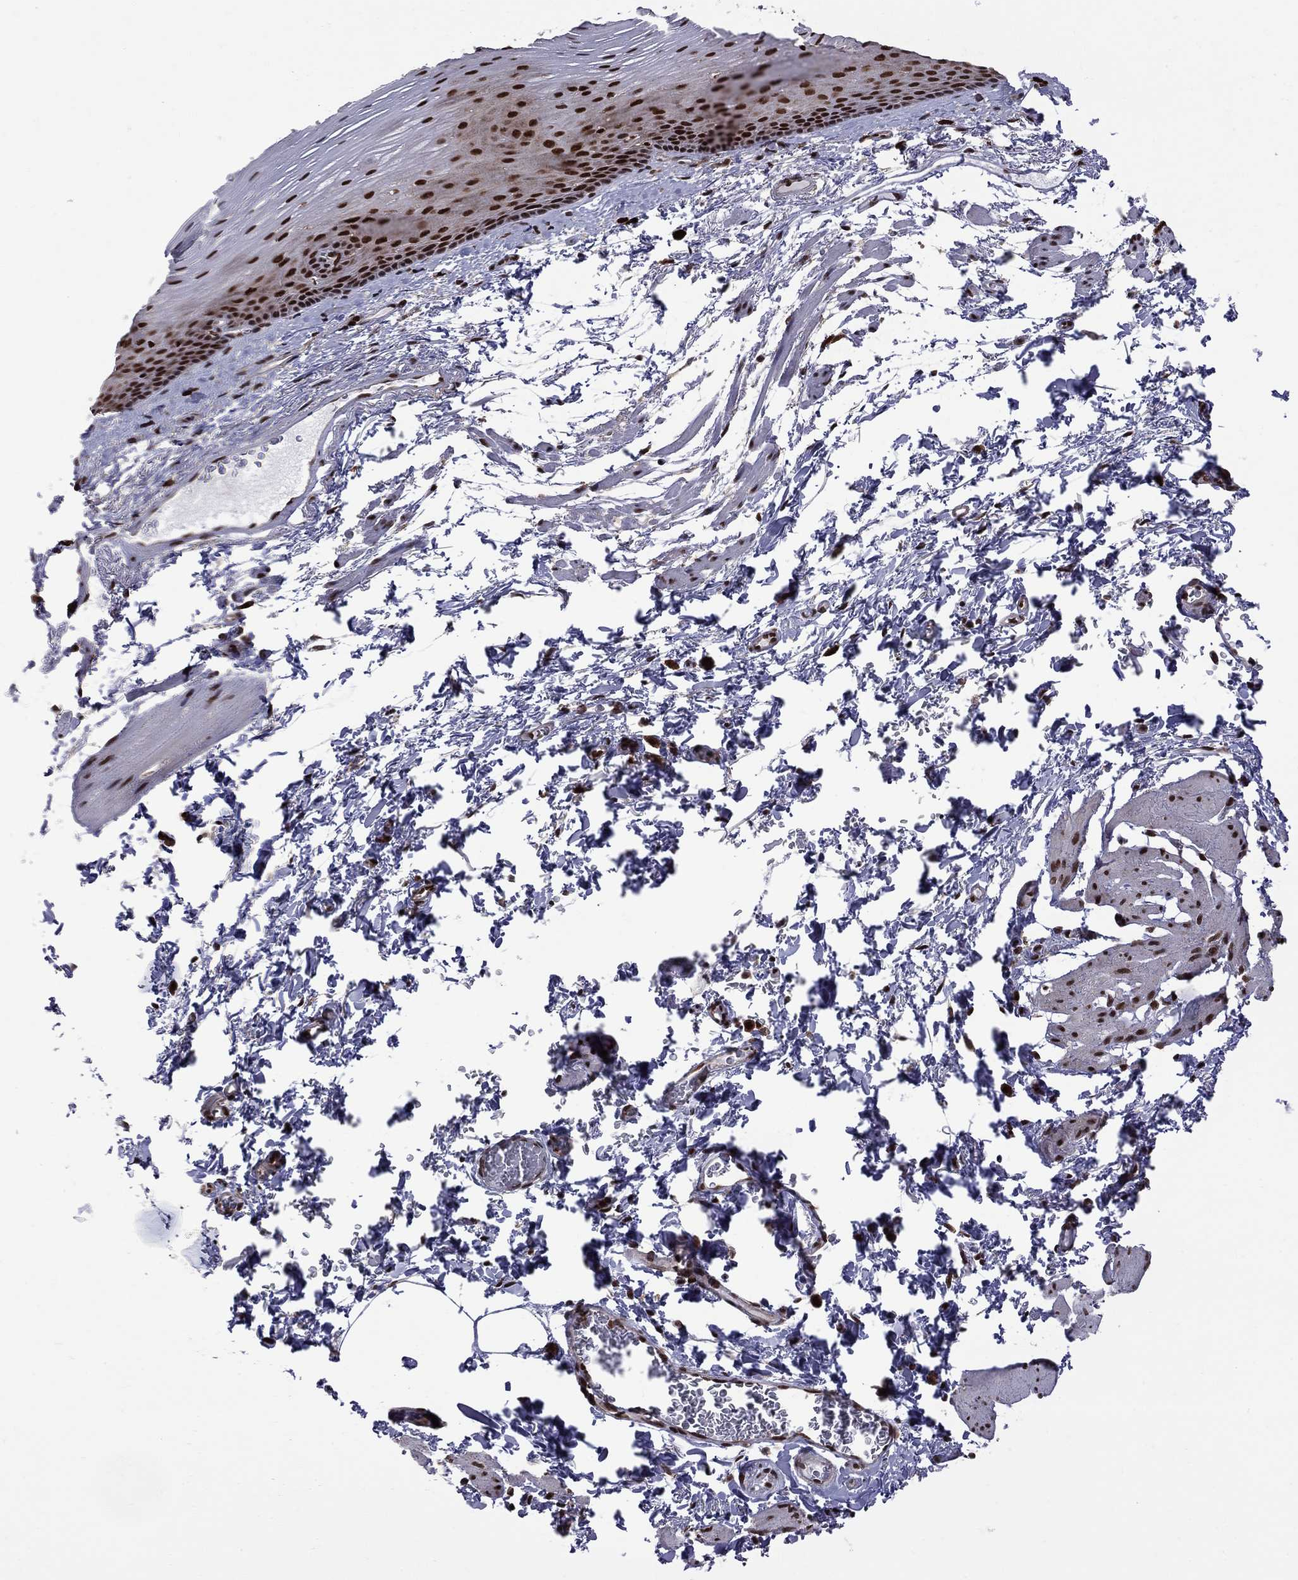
{"staining": {"intensity": "strong", "quantity": ">75%", "location": "nuclear"}, "tissue": "esophagus", "cell_type": "Squamous epithelial cells", "image_type": "normal", "snomed": [{"axis": "morphology", "description": "Normal tissue, NOS"}, {"axis": "topography", "description": "Esophagus"}], "caption": "IHC photomicrograph of normal esophagus: human esophagus stained using immunohistochemistry shows high levels of strong protein expression localized specifically in the nuclear of squamous epithelial cells, appearing as a nuclear brown color.", "gene": "MED25", "patient": {"sex": "male", "age": 76}}